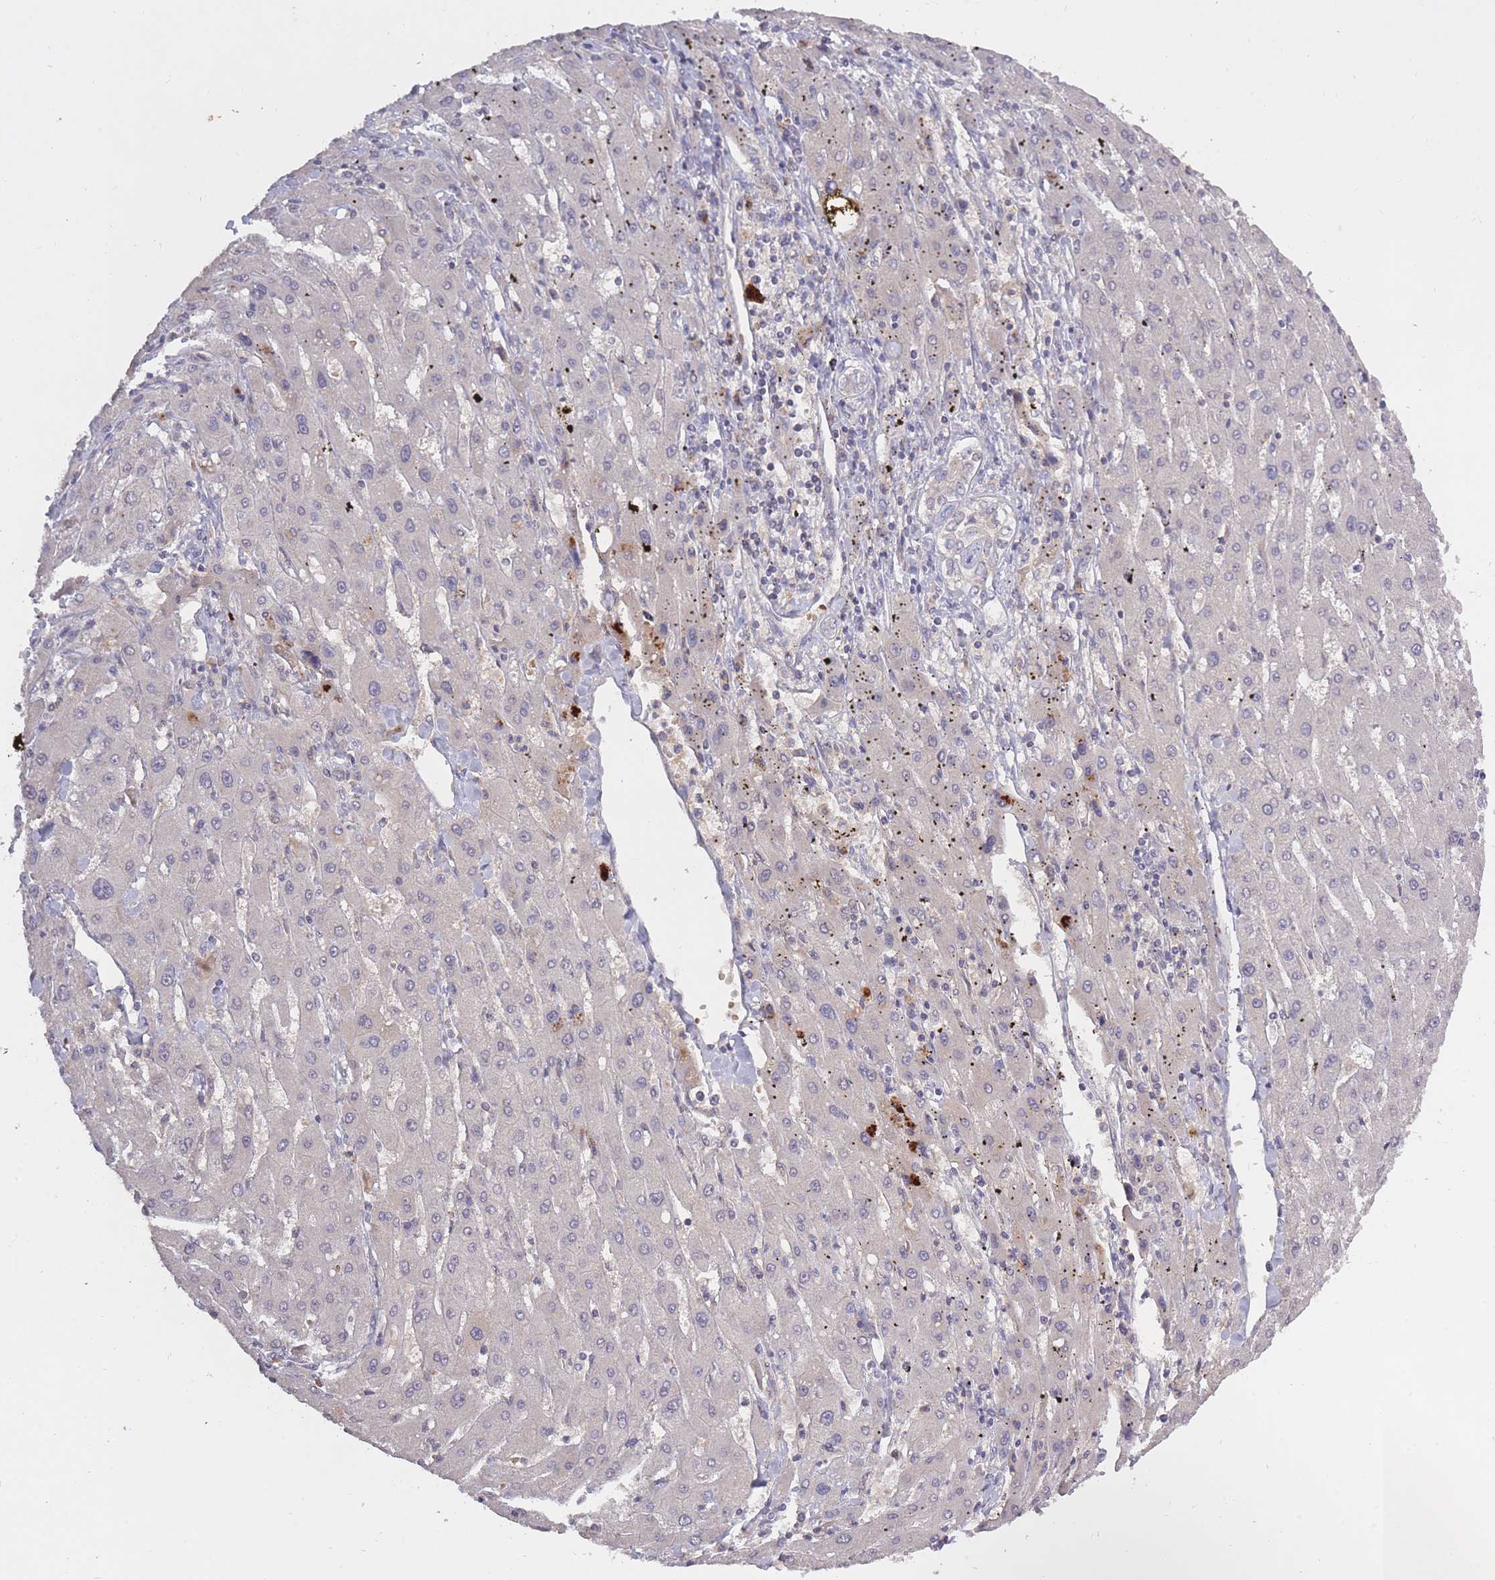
{"staining": {"intensity": "negative", "quantity": "none", "location": "none"}, "tissue": "liver cancer", "cell_type": "Tumor cells", "image_type": "cancer", "snomed": [{"axis": "morphology", "description": "Carcinoma, Hepatocellular, NOS"}, {"axis": "topography", "description": "Liver"}], "caption": "This histopathology image is of liver hepatocellular carcinoma stained with immunohistochemistry (IHC) to label a protein in brown with the nuclei are counter-stained blue. There is no positivity in tumor cells.", "gene": "ADCYAP1R1", "patient": {"sex": "male", "age": 72}}